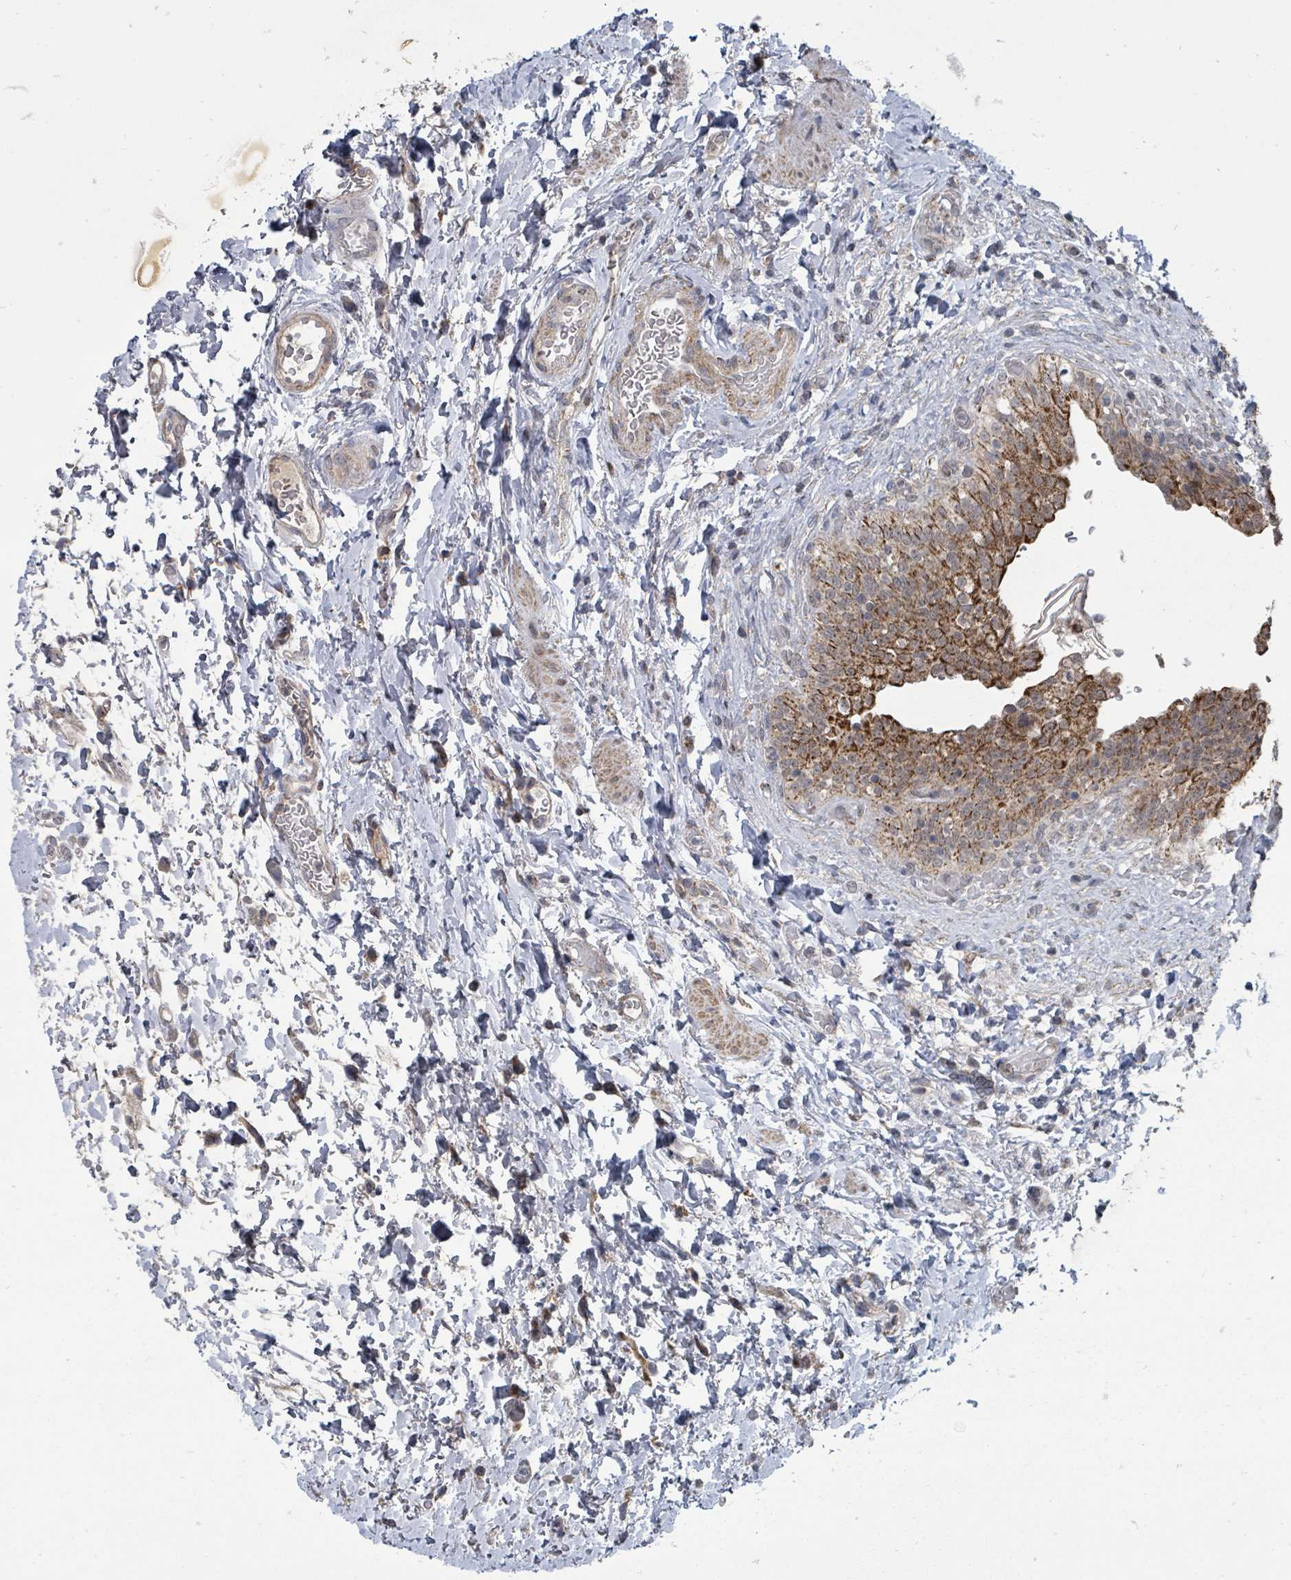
{"staining": {"intensity": "strong", "quantity": ">75%", "location": "cytoplasmic/membranous"}, "tissue": "urinary bladder", "cell_type": "Urothelial cells", "image_type": "normal", "snomed": [{"axis": "morphology", "description": "Normal tissue, NOS"}, {"axis": "topography", "description": "Urinary bladder"}], "caption": "High-power microscopy captured an IHC histopathology image of unremarkable urinary bladder, revealing strong cytoplasmic/membranous staining in approximately >75% of urothelial cells.", "gene": "MAGOHB", "patient": {"sex": "male", "age": 69}}